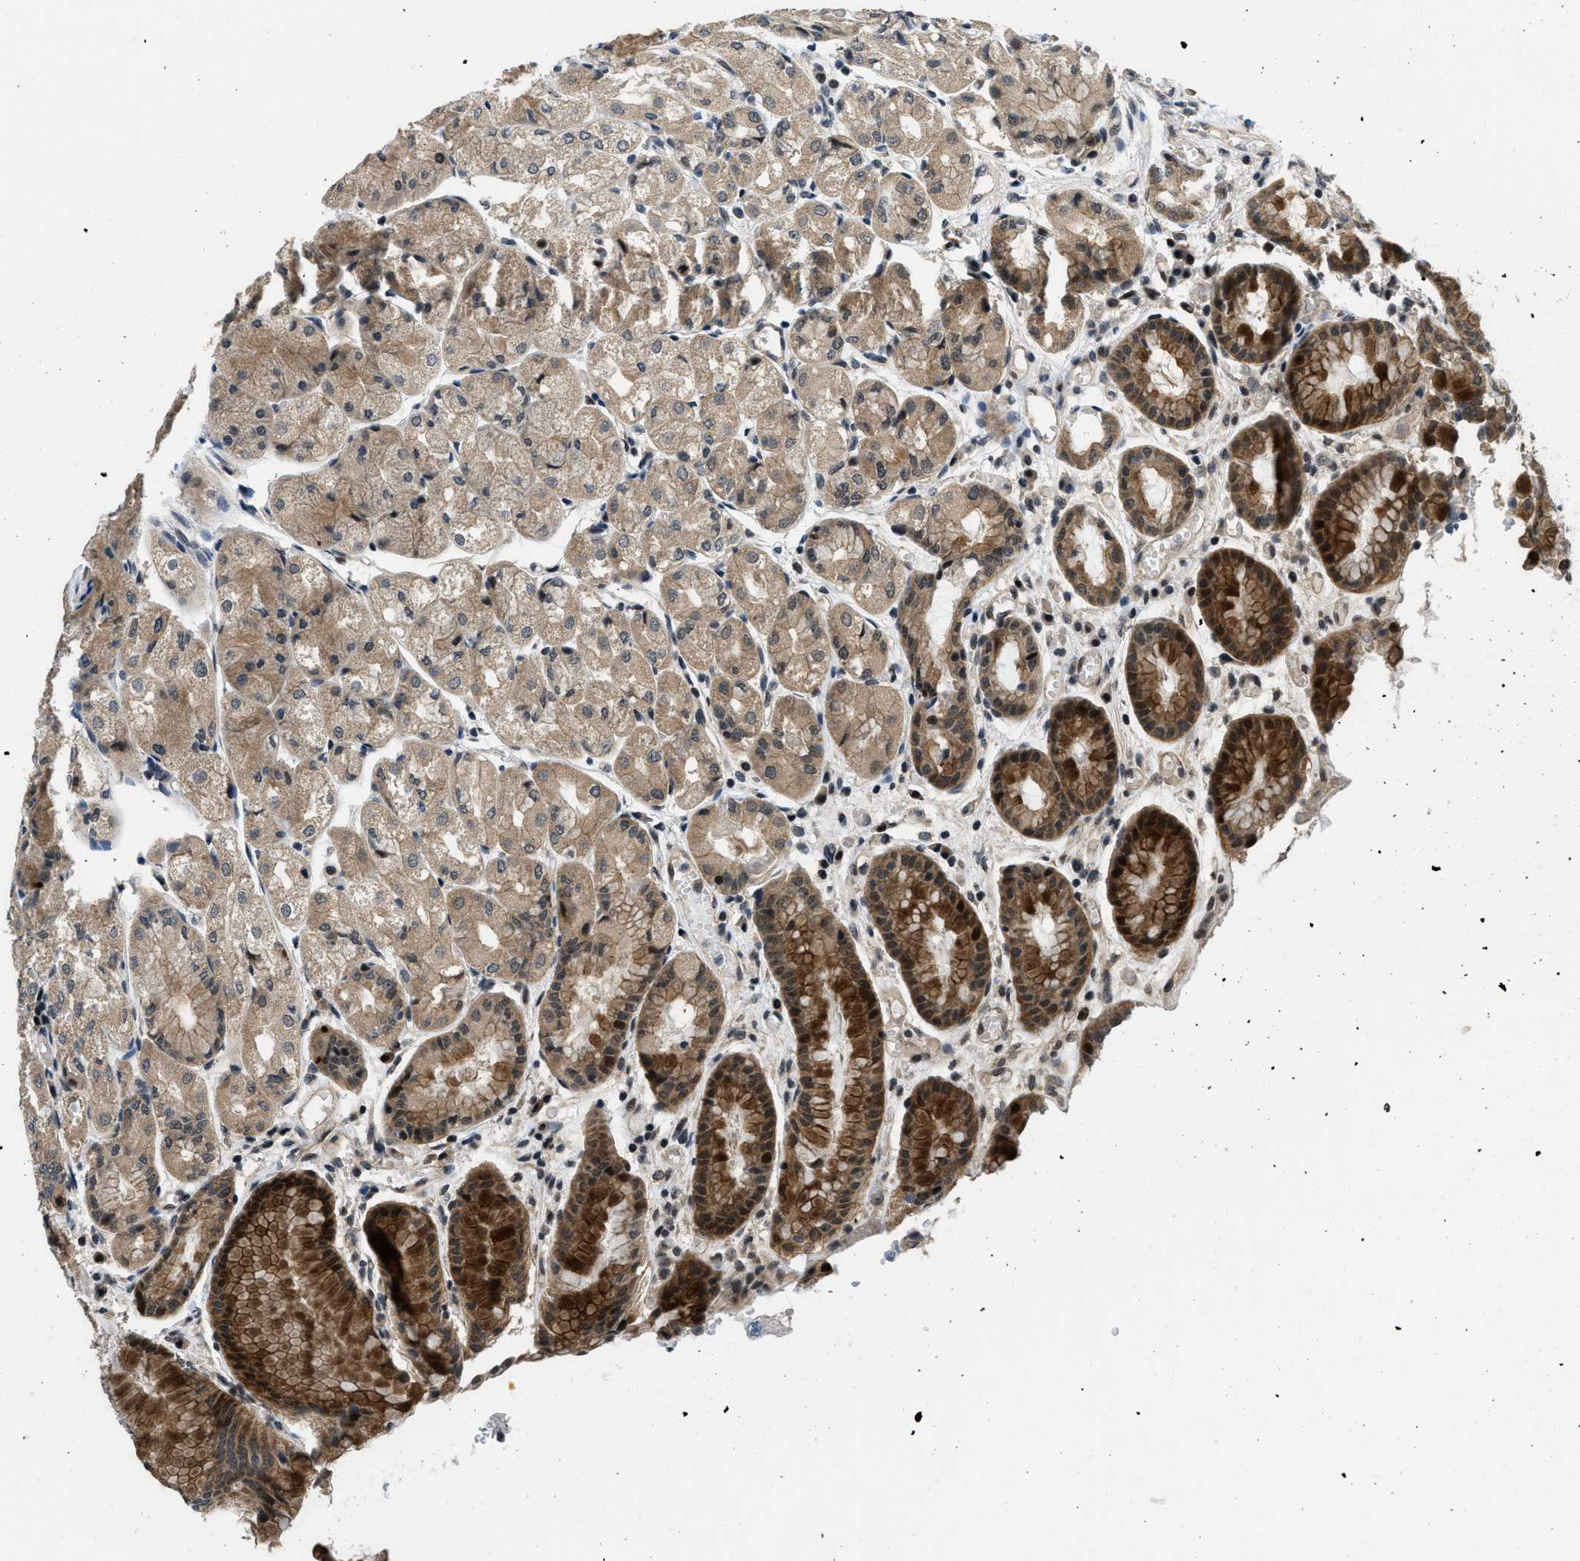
{"staining": {"intensity": "strong", "quantity": "25%-75%", "location": "cytoplasmic/membranous"}, "tissue": "stomach", "cell_type": "Glandular cells", "image_type": "normal", "snomed": [{"axis": "morphology", "description": "Normal tissue, NOS"}, {"axis": "topography", "description": "Stomach, upper"}], "caption": "Brown immunohistochemical staining in normal human stomach shows strong cytoplasmic/membranous staining in approximately 25%-75% of glandular cells.", "gene": "SETD5", "patient": {"sex": "male", "age": 72}}